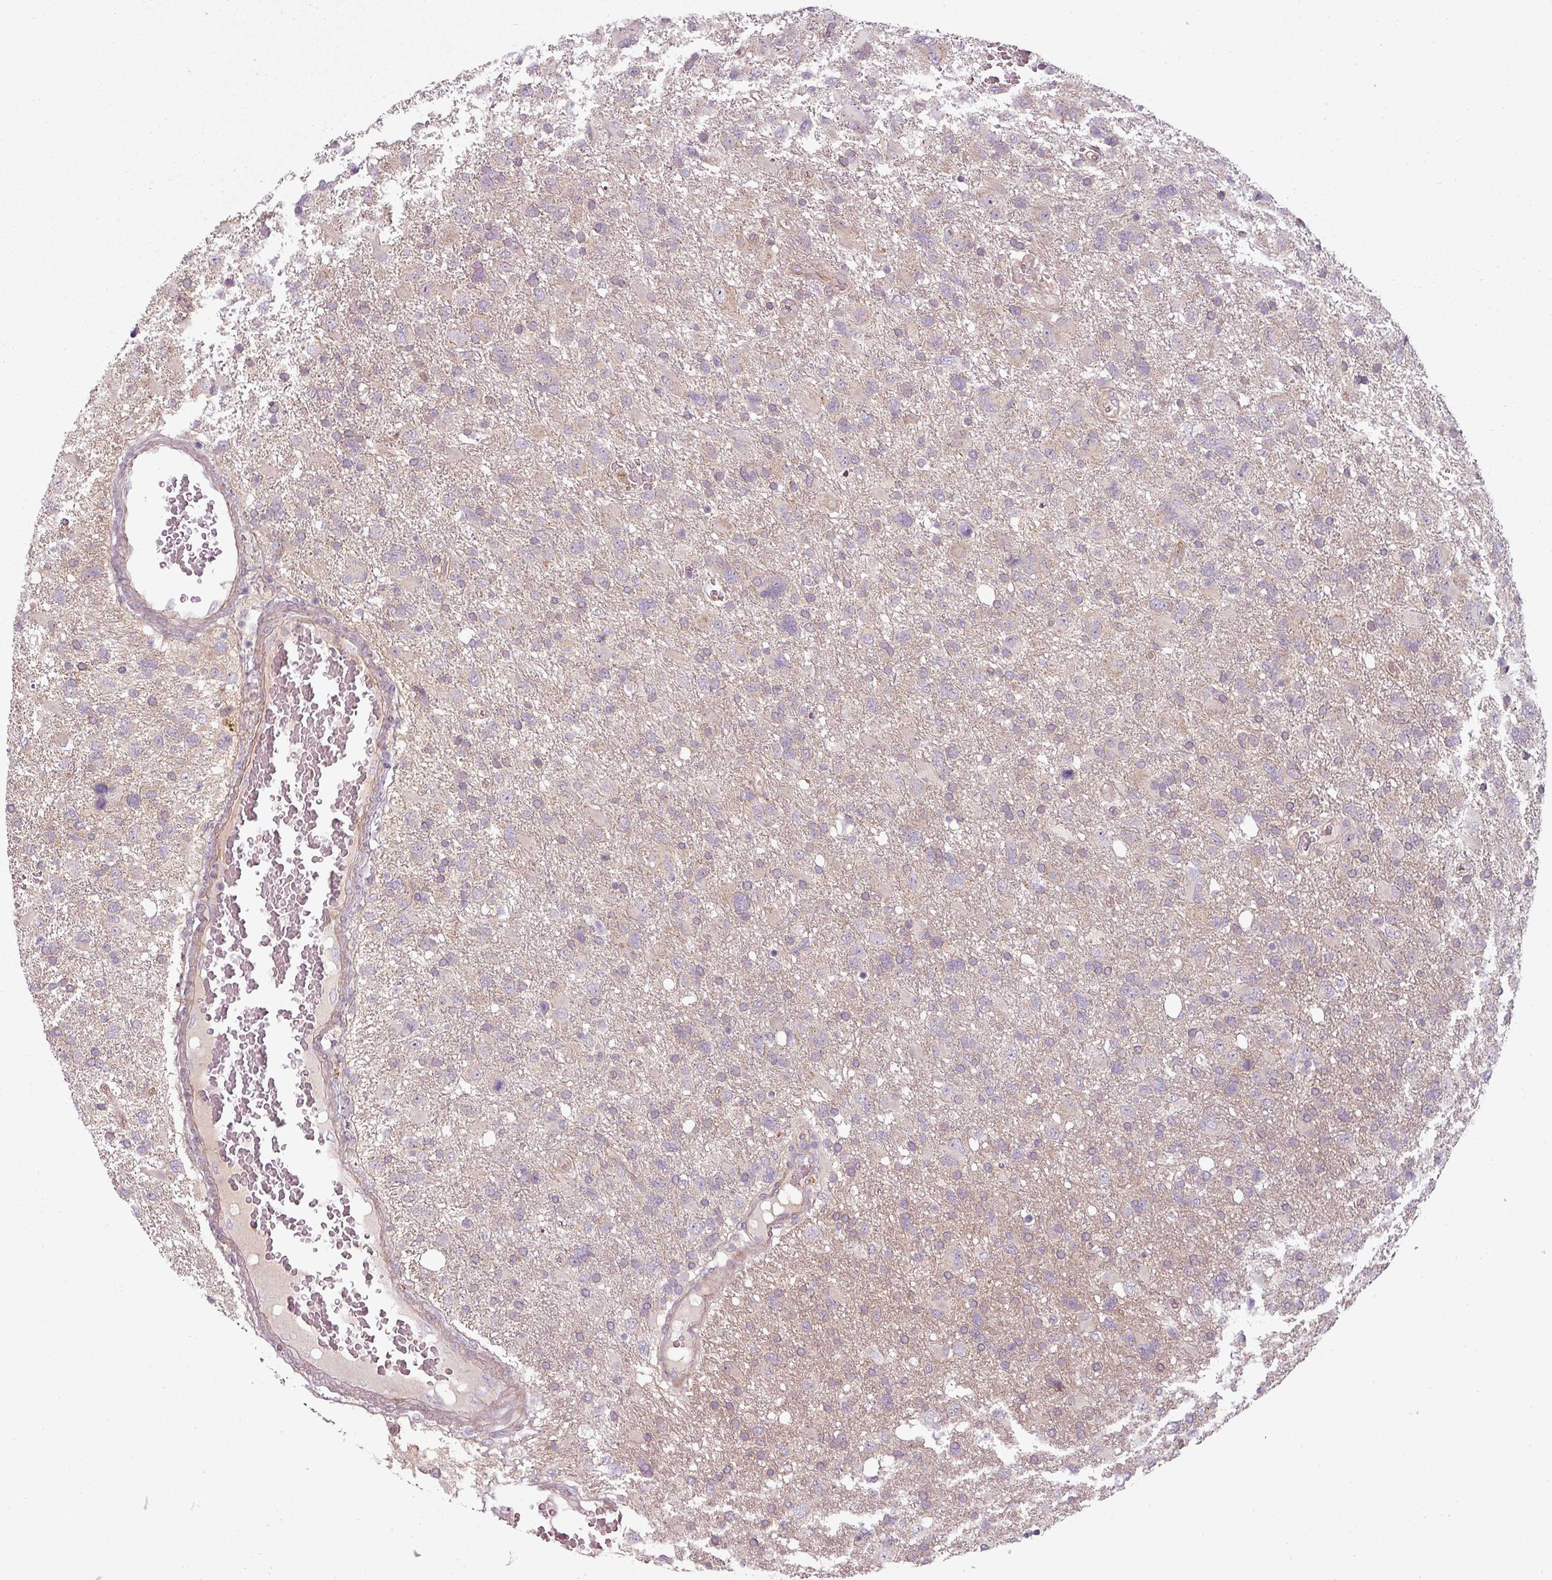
{"staining": {"intensity": "negative", "quantity": "none", "location": "none"}, "tissue": "glioma", "cell_type": "Tumor cells", "image_type": "cancer", "snomed": [{"axis": "morphology", "description": "Glioma, malignant, High grade"}, {"axis": "topography", "description": "Brain"}], "caption": "There is no significant staining in tumor cells of malignant glioma (high-grade). (Brightfield microscopy of DAB (3,3'-diaminobenzidine) immunohistochemistry (IHC) at high magnification).", "gene": "SLC16A9", "patient": {"sex": "male", "age": 61}}